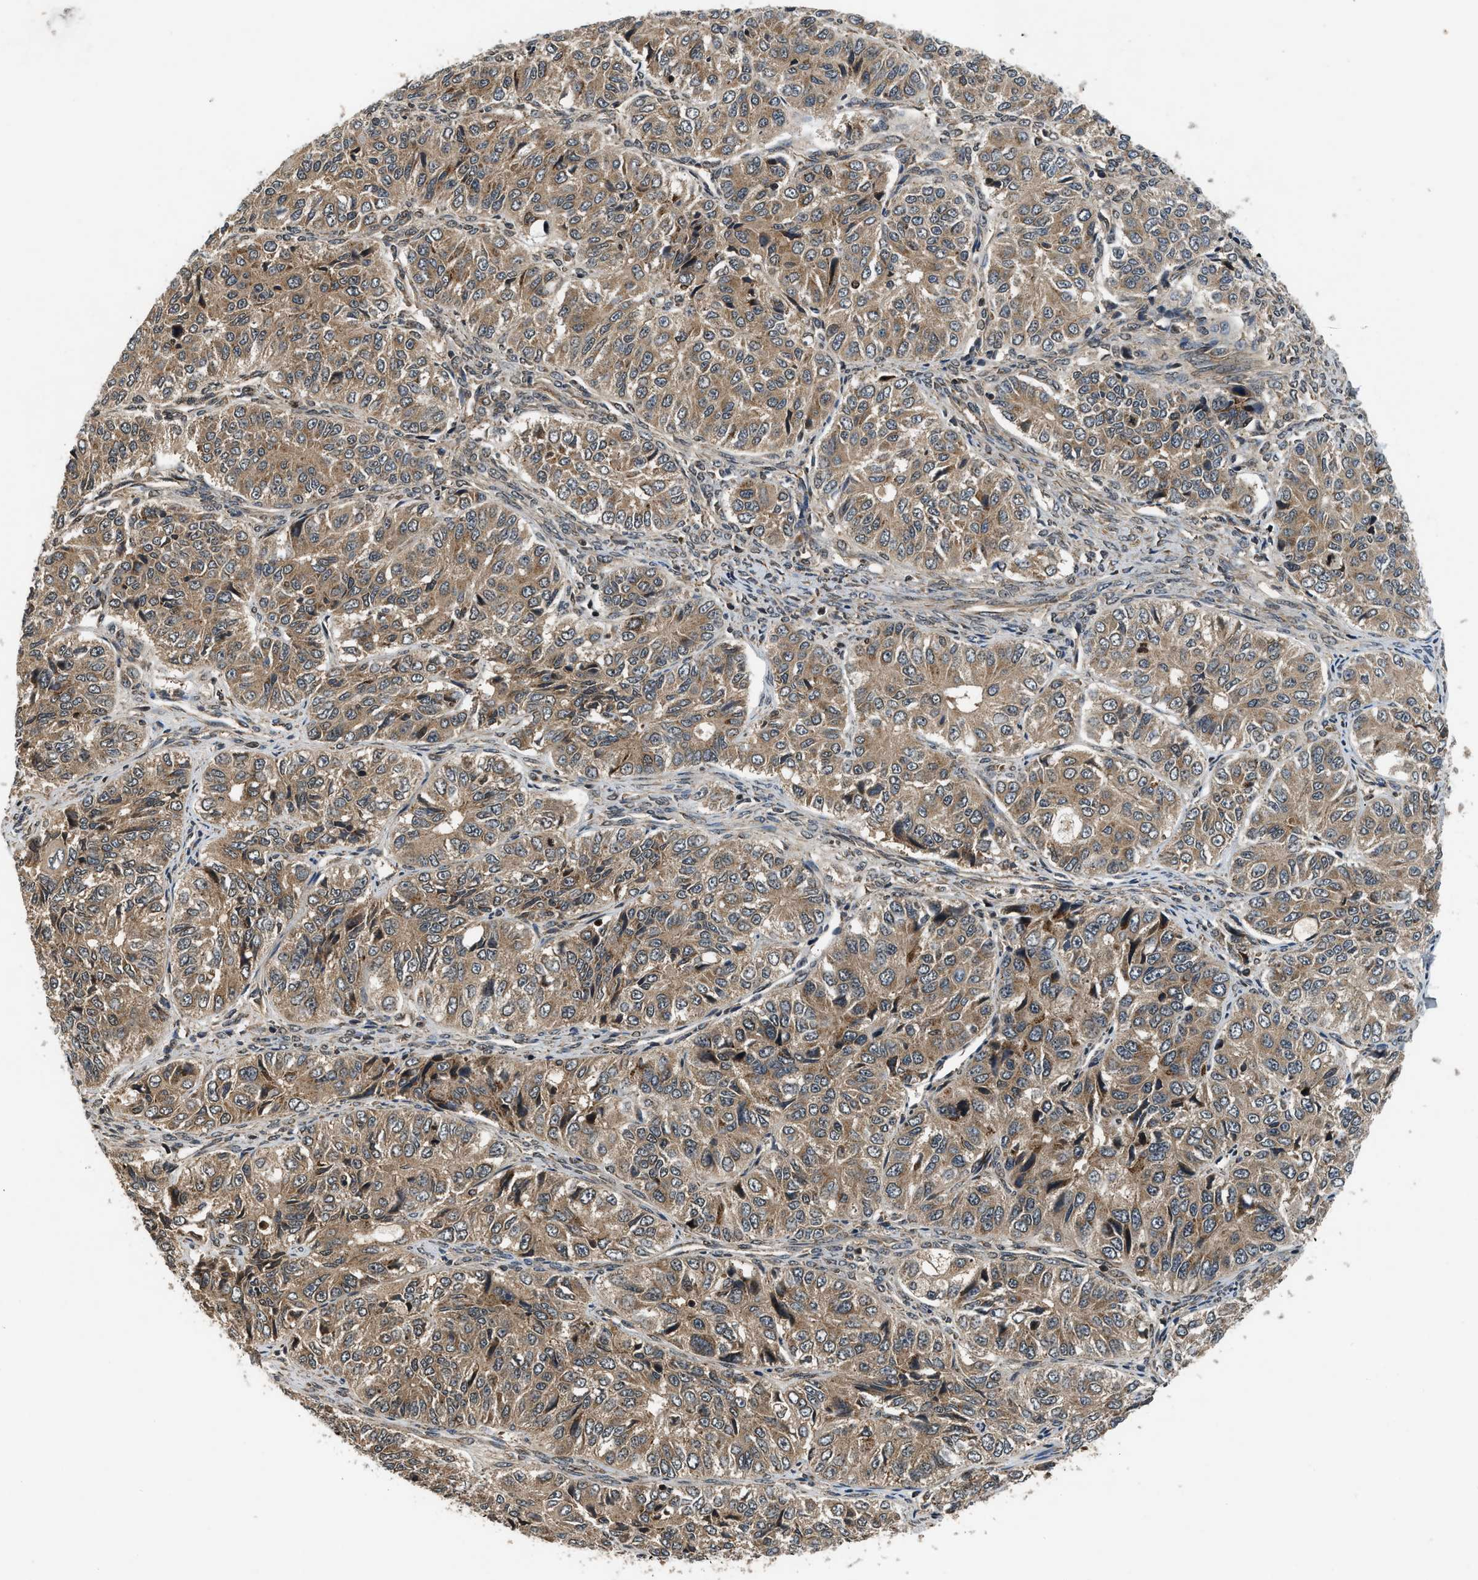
{"staining": {"intensity": "moderate", "quantity": ">75%", "location": "cytoplasmic/membranous"}, "tissue": "ovarian cancer", "cell_type": "Tumor cells", "image_type": "cancer", "snomed": [{"axis": "morphology", "description": "Carcinoma, endometroid"}, {"axis": "topography", "description": "Ovary"}], "caption": "Moderate cytoplasmic/membranous expression for a protein is present in approximately >75% of tumor cells of ovarian cancer (endometroid carcinoma) using immunohistochemistry.", "gene": "RPS6KB1", "patient": {"sex": "female", "age": 51}}